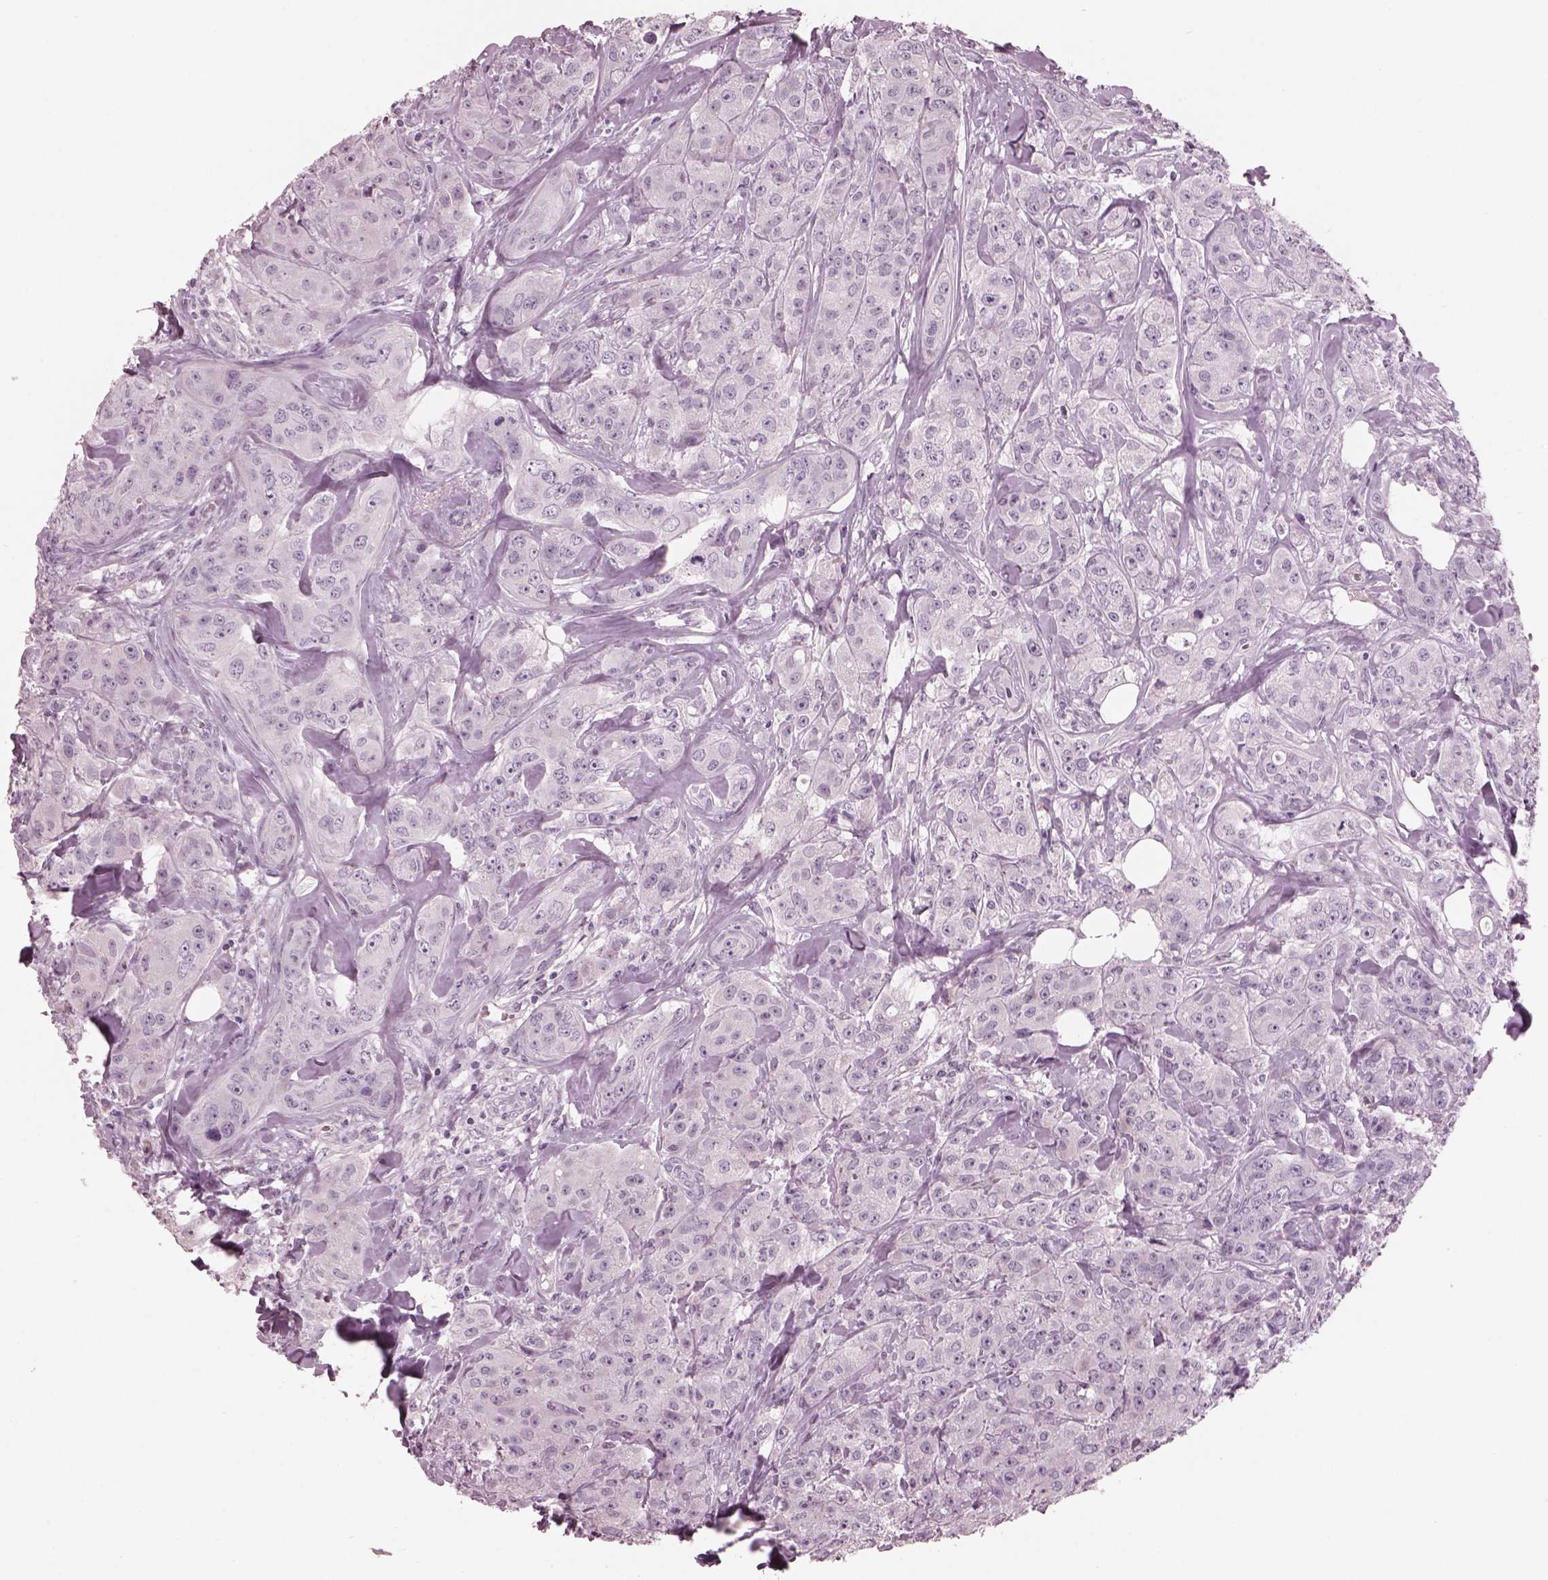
{"staining": {"intensity": "negative", "quantity": "none", "location": "none"}, "tissue": "breast cancer", "cell_type": "Tumor cells", "image_type": "cancer", "snomed": [{"axis": "morphology", "description": "Duct carcinoma"}, {"axis": "topography", "description": "Breast"}], "caption": "The immunohistochemistry micrograph has no significant positivity in tumor cells of infiltrating ductal carcinoma (breast) tissue. (Immunohistochemistry, brightfield microscopy, high magnification).", "gene": "PACRG", "patient": {"sex": "female", "age": 43}}